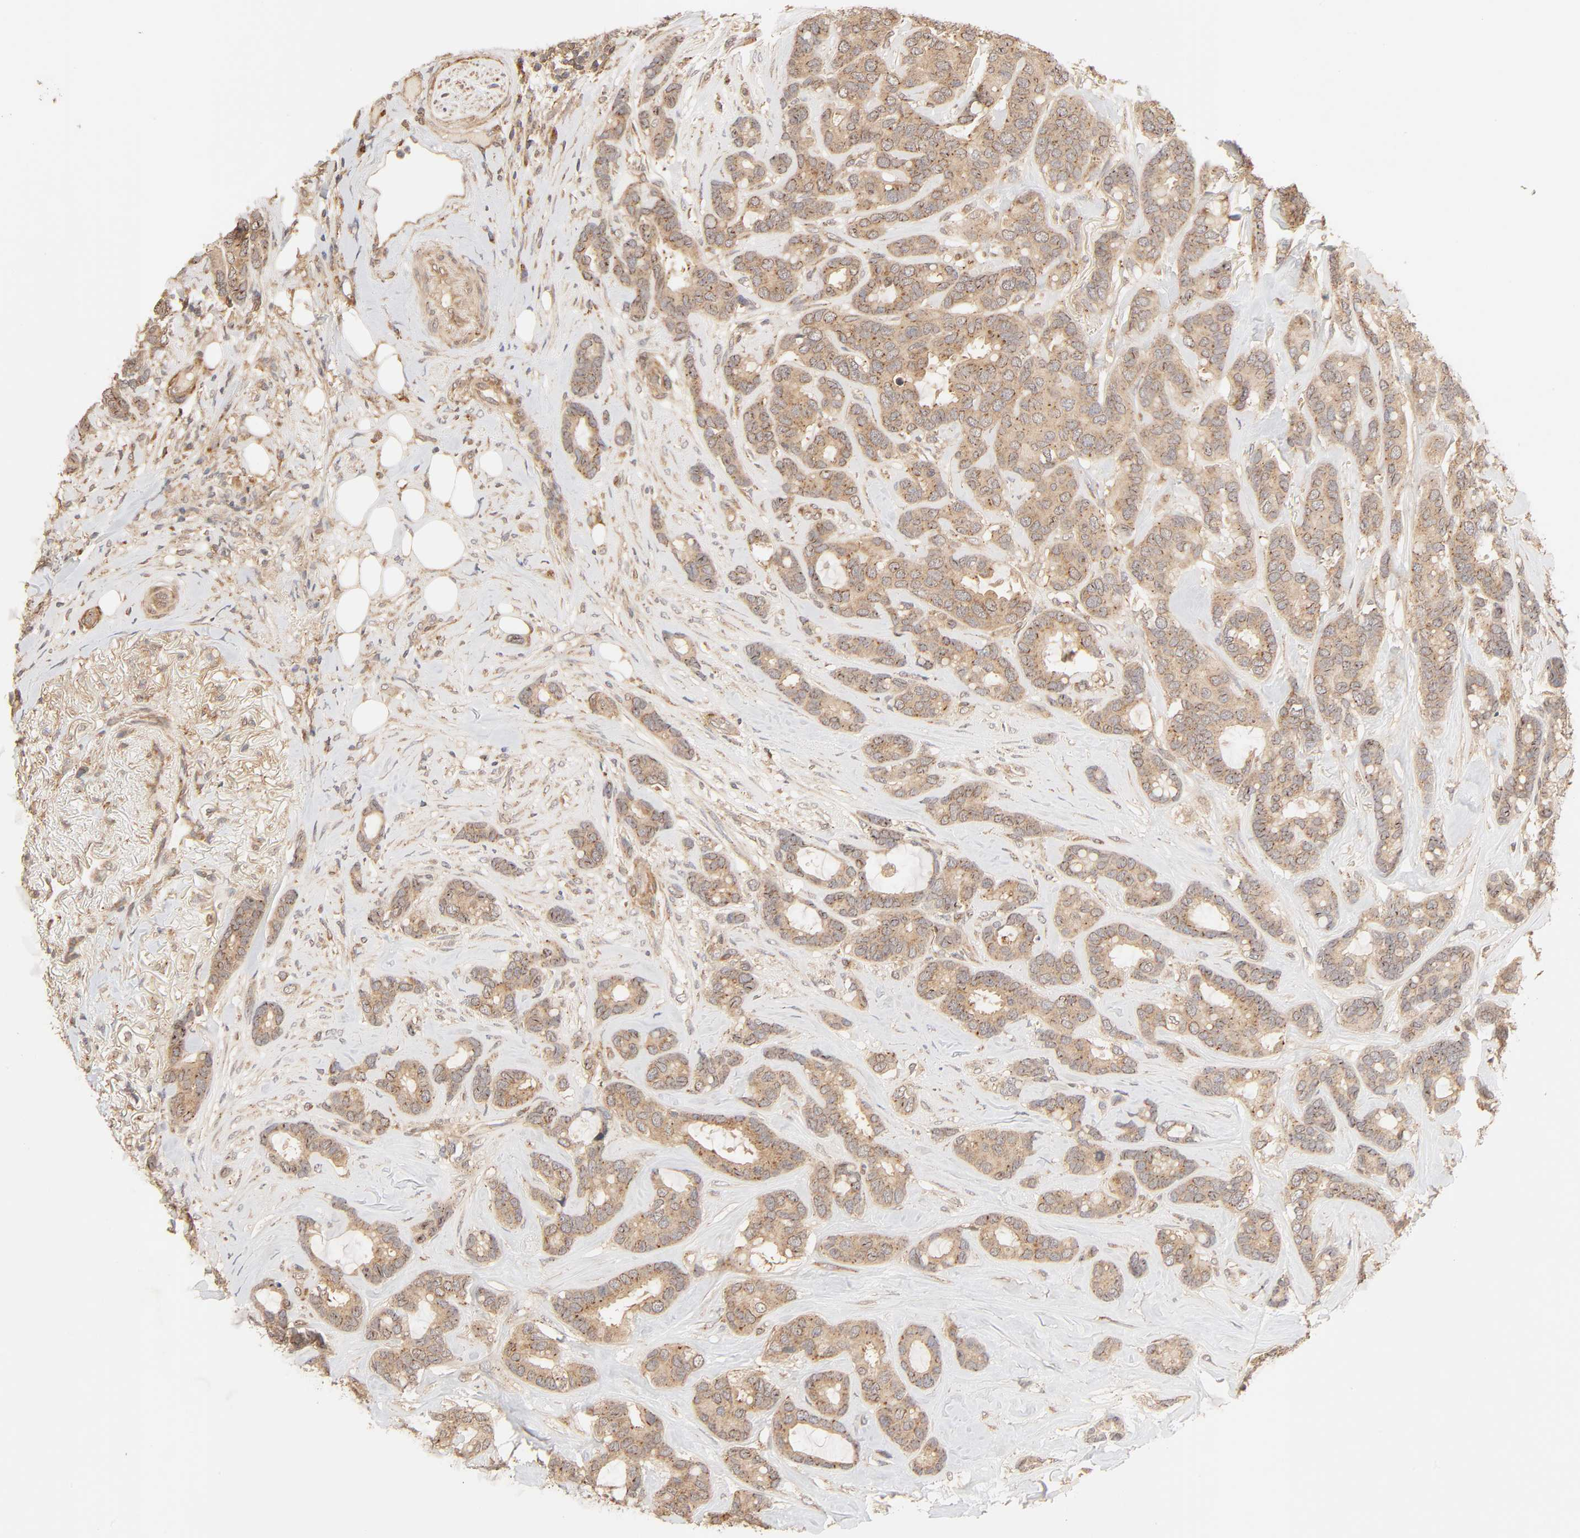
{"staining": {"intensity": "moderate", "quantity": ">75%", "location": "cytoplasmic/membranous"}, "tissue": "breast cancer", "cell_type": "Tumor cells", "image_type": "cancer", "snomed": [{"axis": "morphology", "description": "Duct carcinoma"}, {"axis": "topography", "description": "Breast"}], "caption": "An image of breast cancer (invasive ductal carcinoma) stained for a protein shows moderate cytoplasmic/membranous brown staining in tumor cells. The staining was performed using DAB (3,3'-diaminobenzidine) to visualize the protein expression in brown, while the nuclei were stained in blue with hematoxylin (Magnification: 20x).", "gene": "EPS8", "patient": {"sex": "female", "age": 87}}